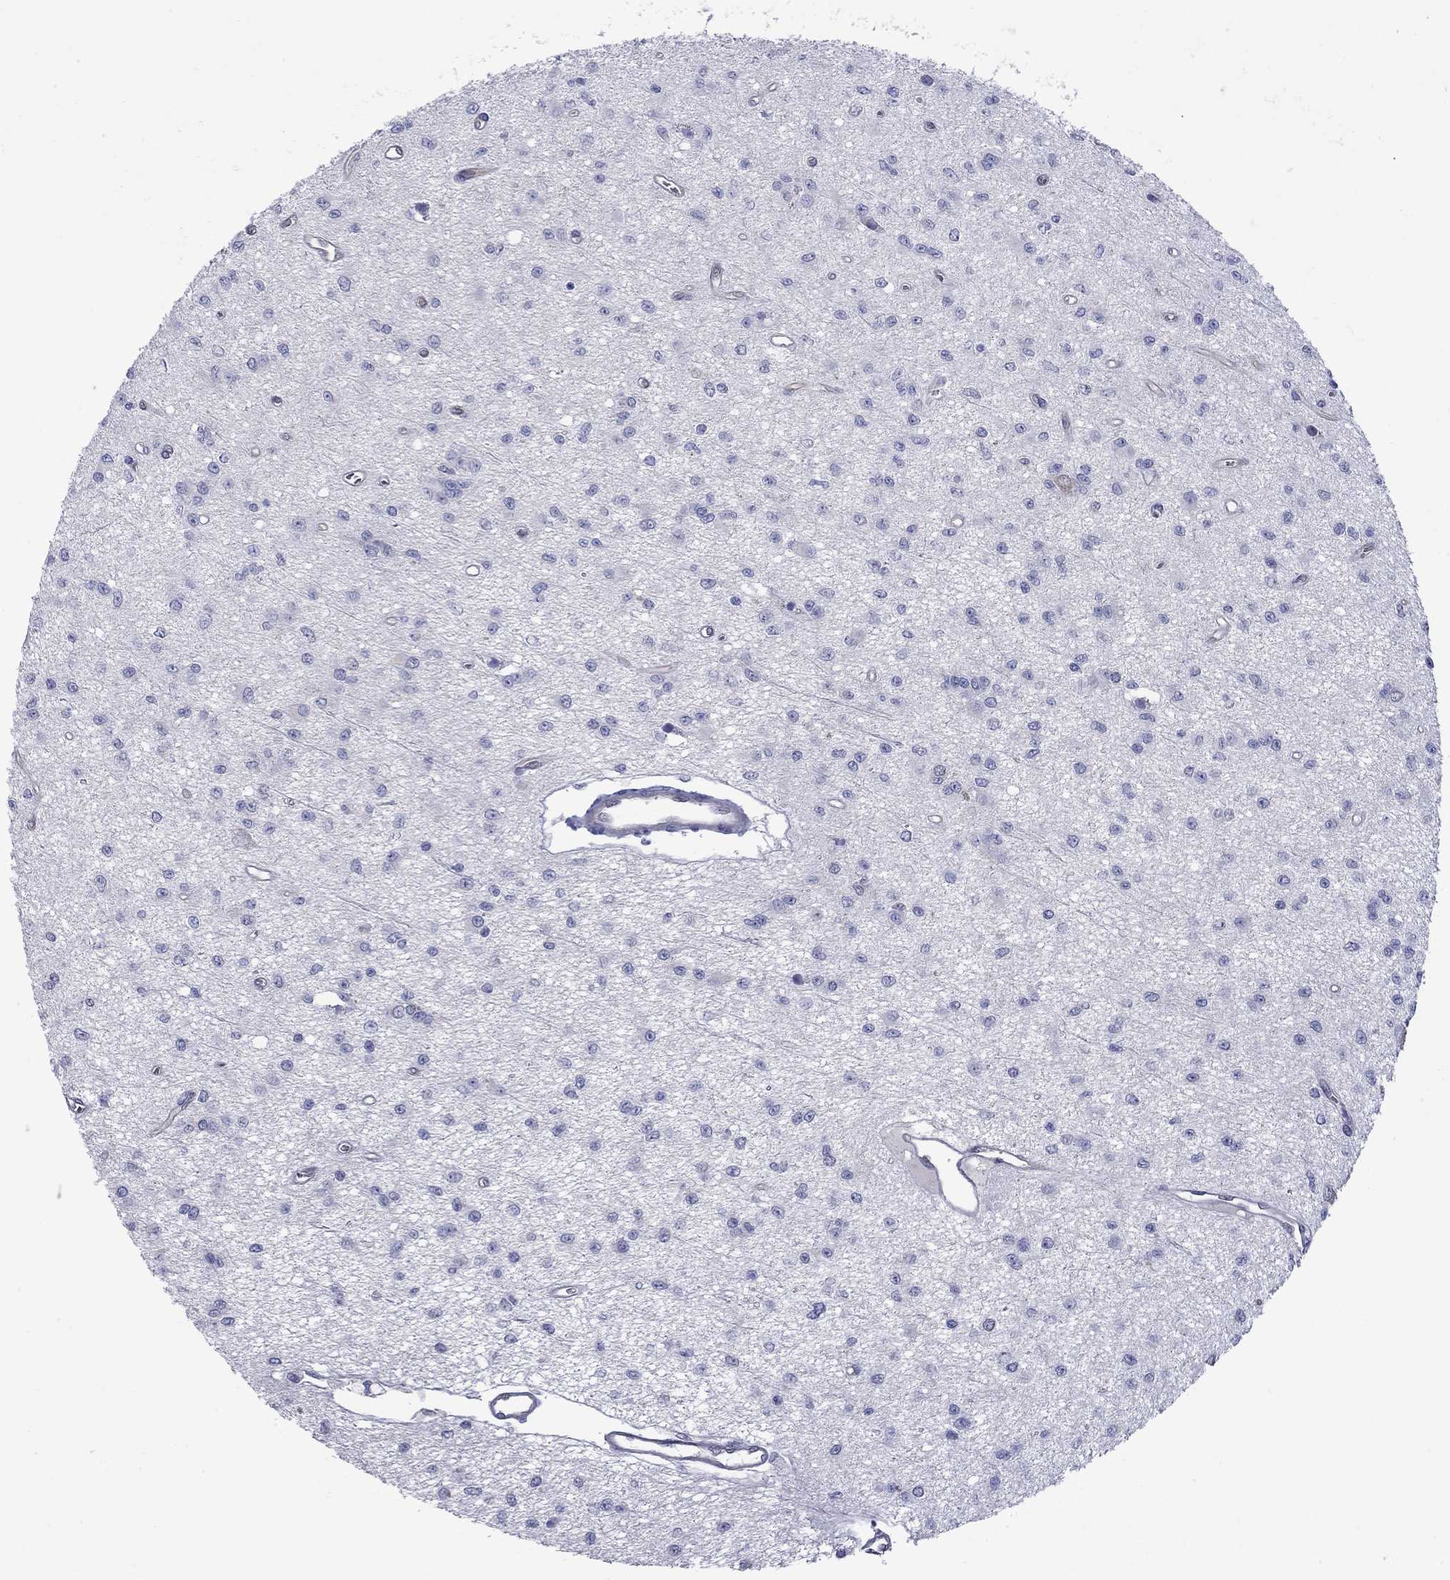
{"staining": {"intensity": "negative", "quantity": "none", "location": "none"}, "tissue": "glioma", "cell_type": "Tumor cells", "image_type": "cancer", "snomed": [{"axis": "morphology", "description": "Glioma, malignant, Low grade"}, {"axis": "topography", "description": "Brain"}], "caption": "Immunohistochemical staining of human glioma demonstrates no significant staining in tumor cells.", "gene": "CTNNBIP1", "patient": {"sex": "female", "age": 45}}